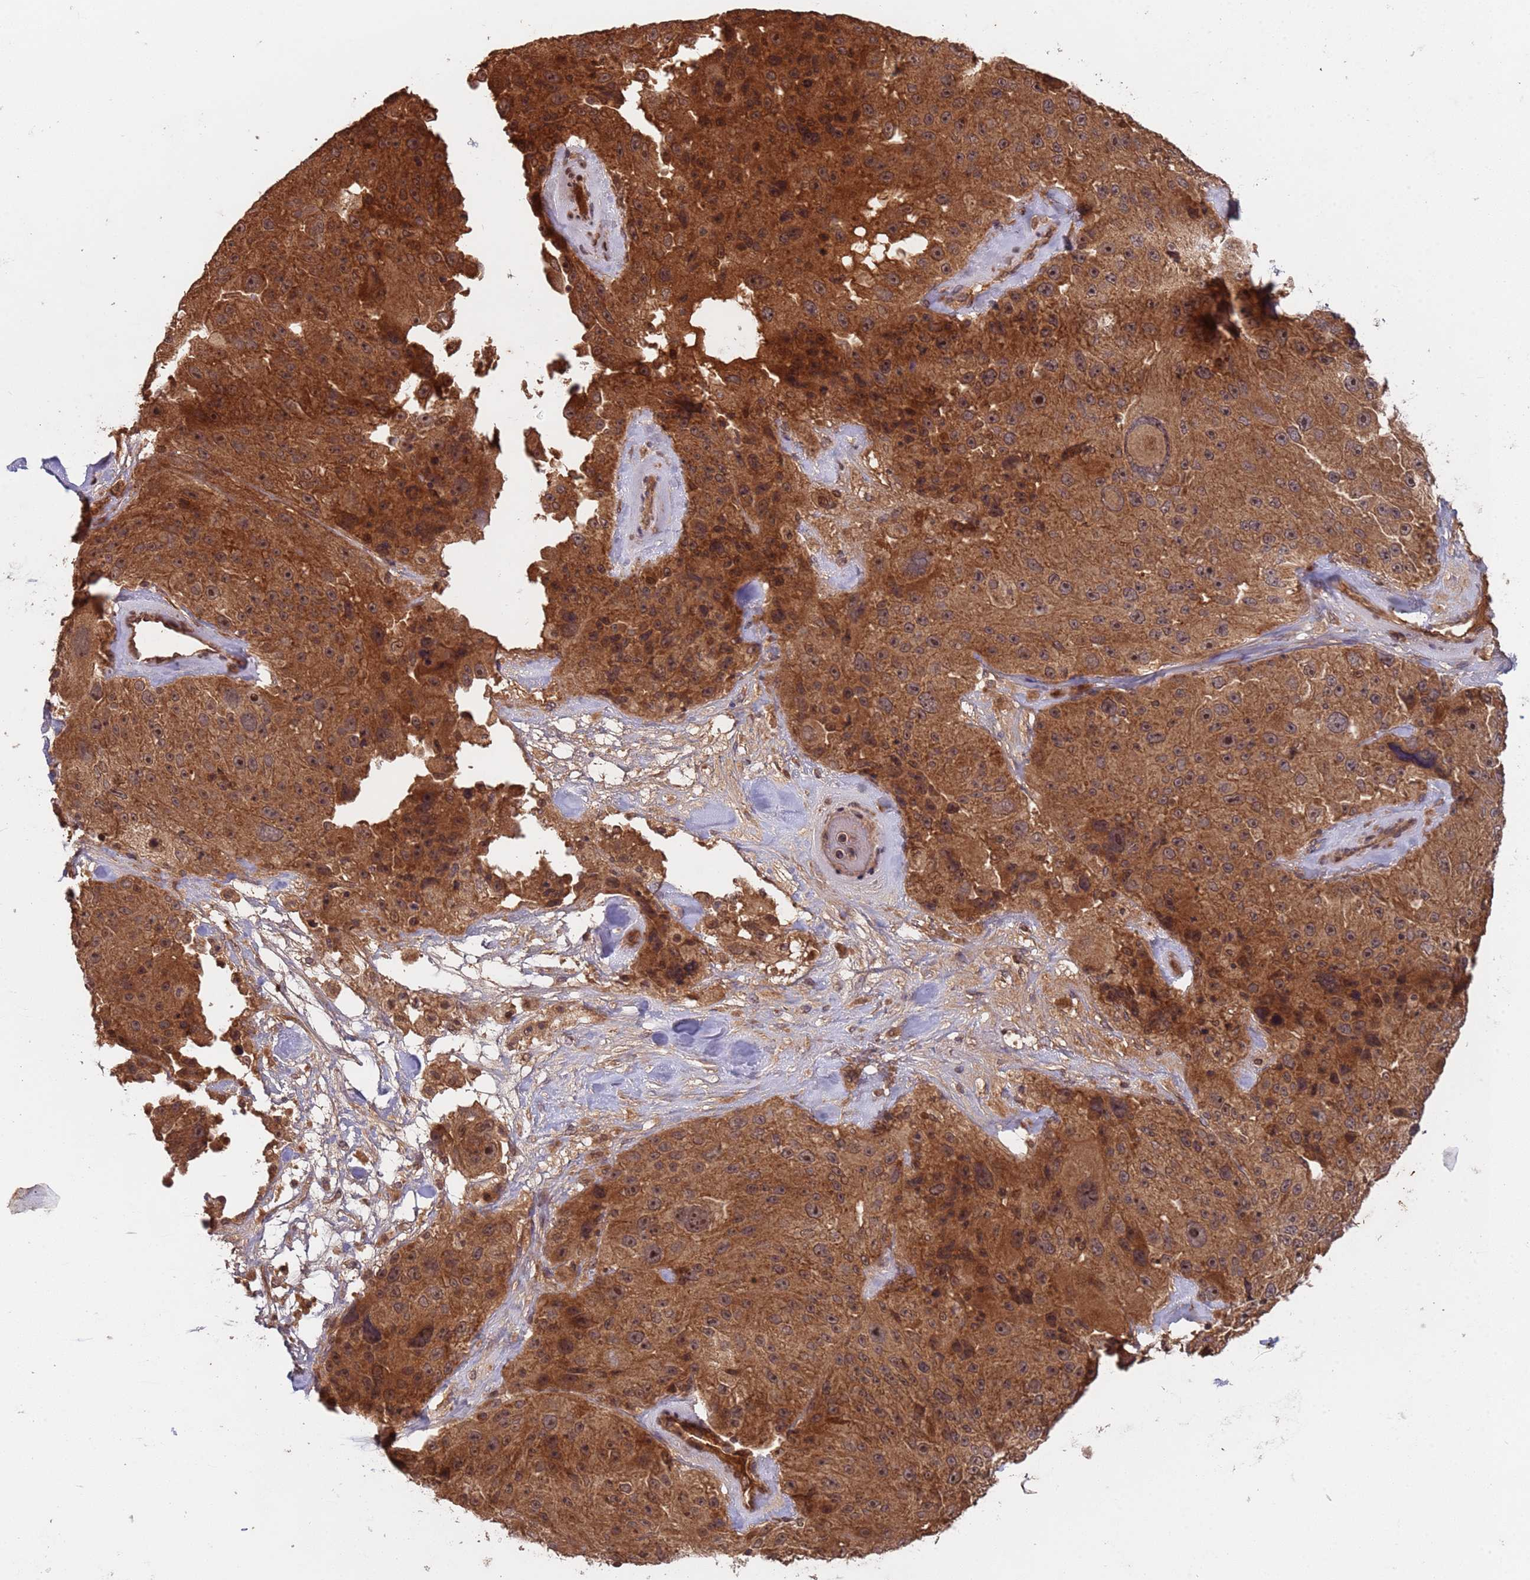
{"staining": {"intensity": "strong", "quantity": ">75%", "location": "cytoplasmic/membranous,nuclear"}, "tissue": "melanoma", "cell_type": "Tumor cells", "image_type": "cancer", "snomed": [{"axis": "morphology", "description": "Malignant melanoma, Metastatic site"}, {"axis": "topography", "description": "Lymph node"}], "caption": "Protein expression analysis of human melanoma reveals strong cytoplasmic/membranous and nuclear staining in about >75% of tumor cells. (DAB (3,3'-diaminobenzidine) = brown stain, brightfield microscopy at high magnification).", "gene": "ERI1", "patient": {"sex": "male", "age": 62}}